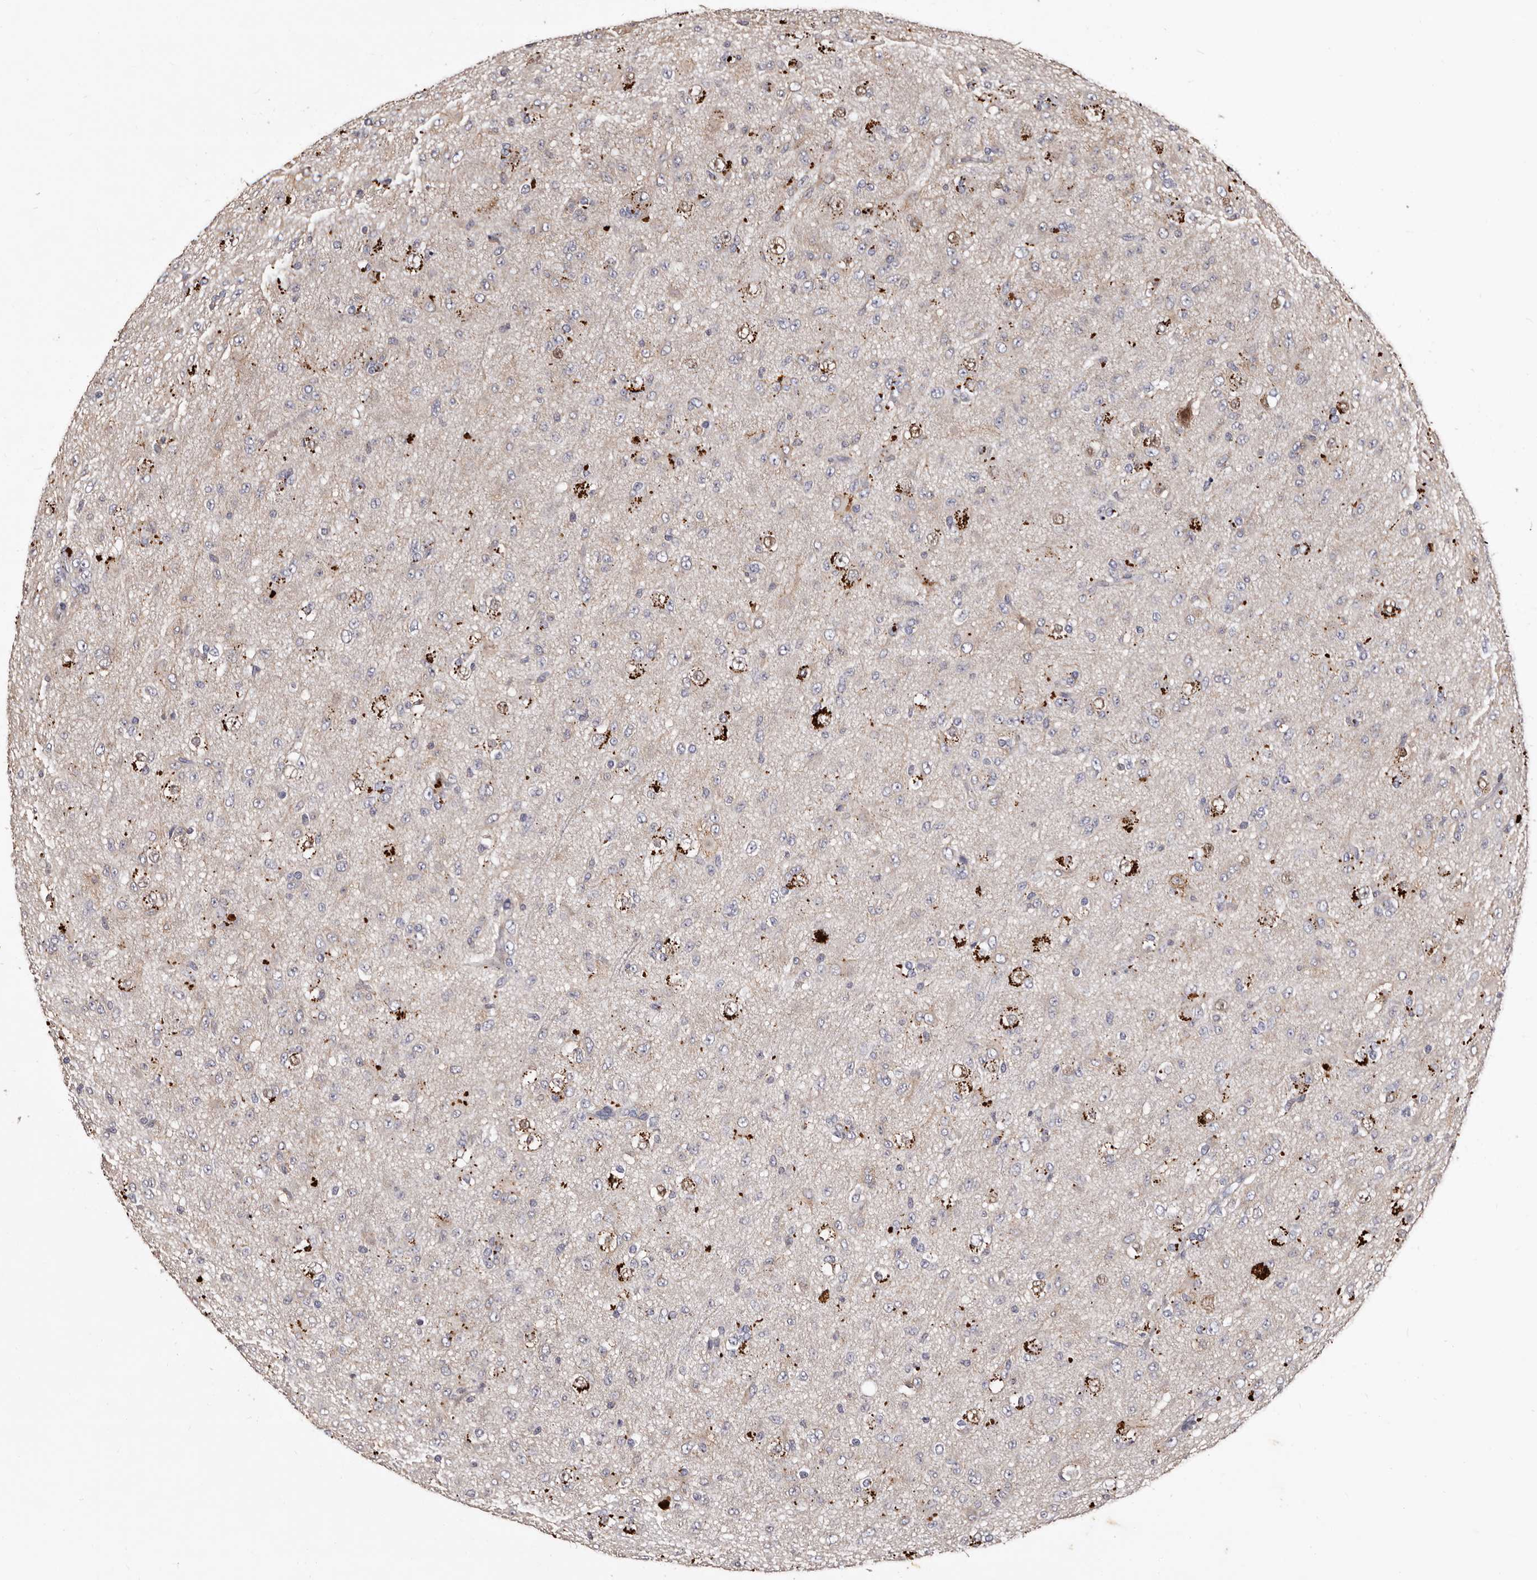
{"staining": {"intensity": "negative", "quantity": "none", "location": "none"}, "tissue": "glioma", "cell_type": "Tumor cells", "image_type": "cancer", "snomed": [{"axis": "morphology", "description": "Glioma, malignant, Low grade"}, {"axis": "topography", "description": "Brain"}], "caption": "High magnification brightfield microscopy of low-grade glioma (malignant) stained with DAB (3,3'-diaminobenzidine) (brown) and counterstained with hematoxylin (blue): tumor cells show no significant expression.", "gene": "SLC10A4", "patient": {"sex": "male", "age": 65}}